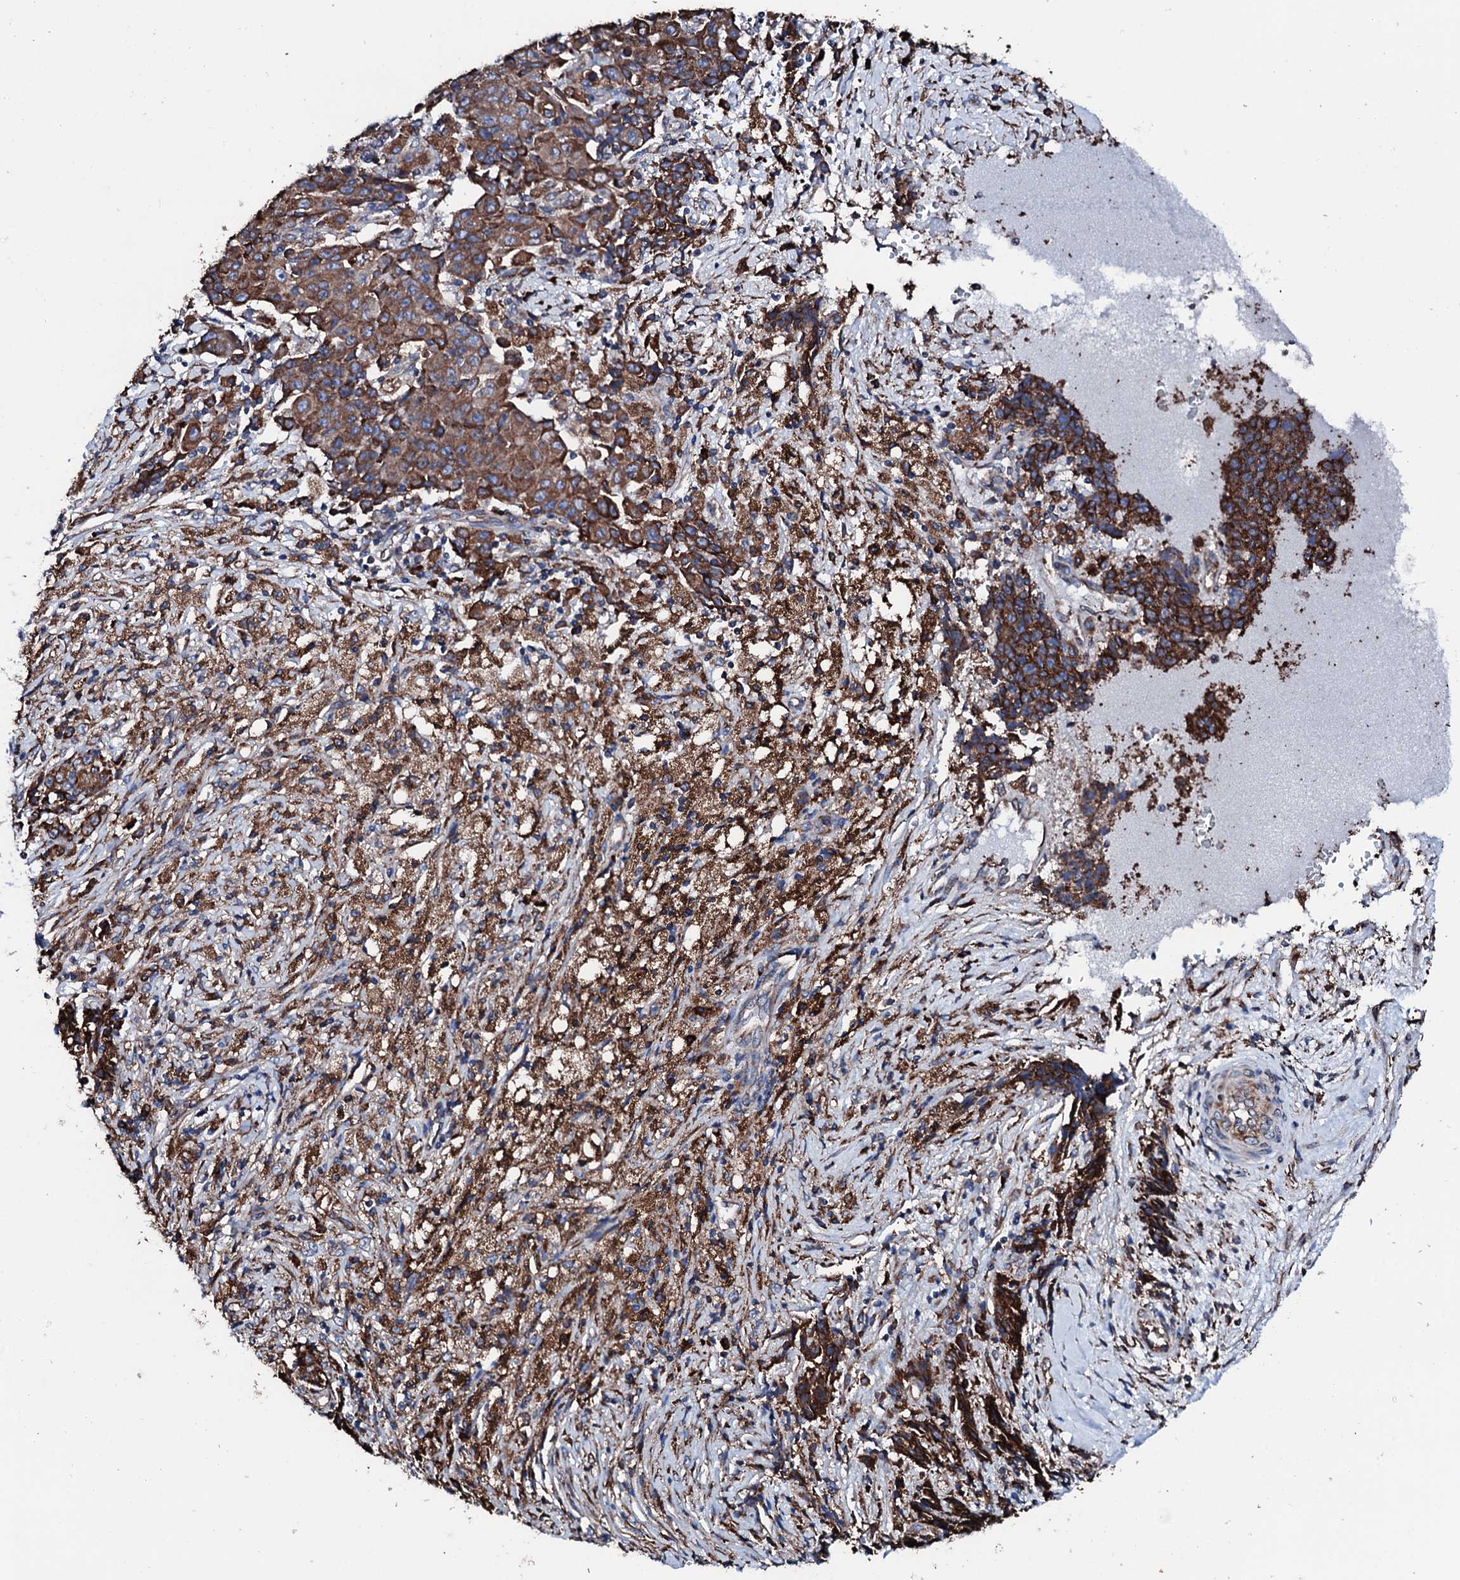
{"staining": {"intensity": "strong", "quantity": ">75%", "location": "cytoplasmic/membranous"}, "tissue": "ovarian cancer", "cell_type": "Tumor cells", "image_type": "cancer", "snomed": [{"axis": "morphology", "description": "Carcinoma, endometroid"}, {"axis": "topography", "description": "Ovary"}], "caption": "High-magnification brightfield microscopy of endometroid carcinoma (ovarian) stained with DAB (3,3'-diaminobenzidine) (brown) and counterstained with hematoxylin (blue). tumor cells exhibit strong cytoplasmic/membranous positivity is appreciated in about>75% of cells.", "gene": "AMDHD1", "patient": {"sex": "female", "age": 42}}